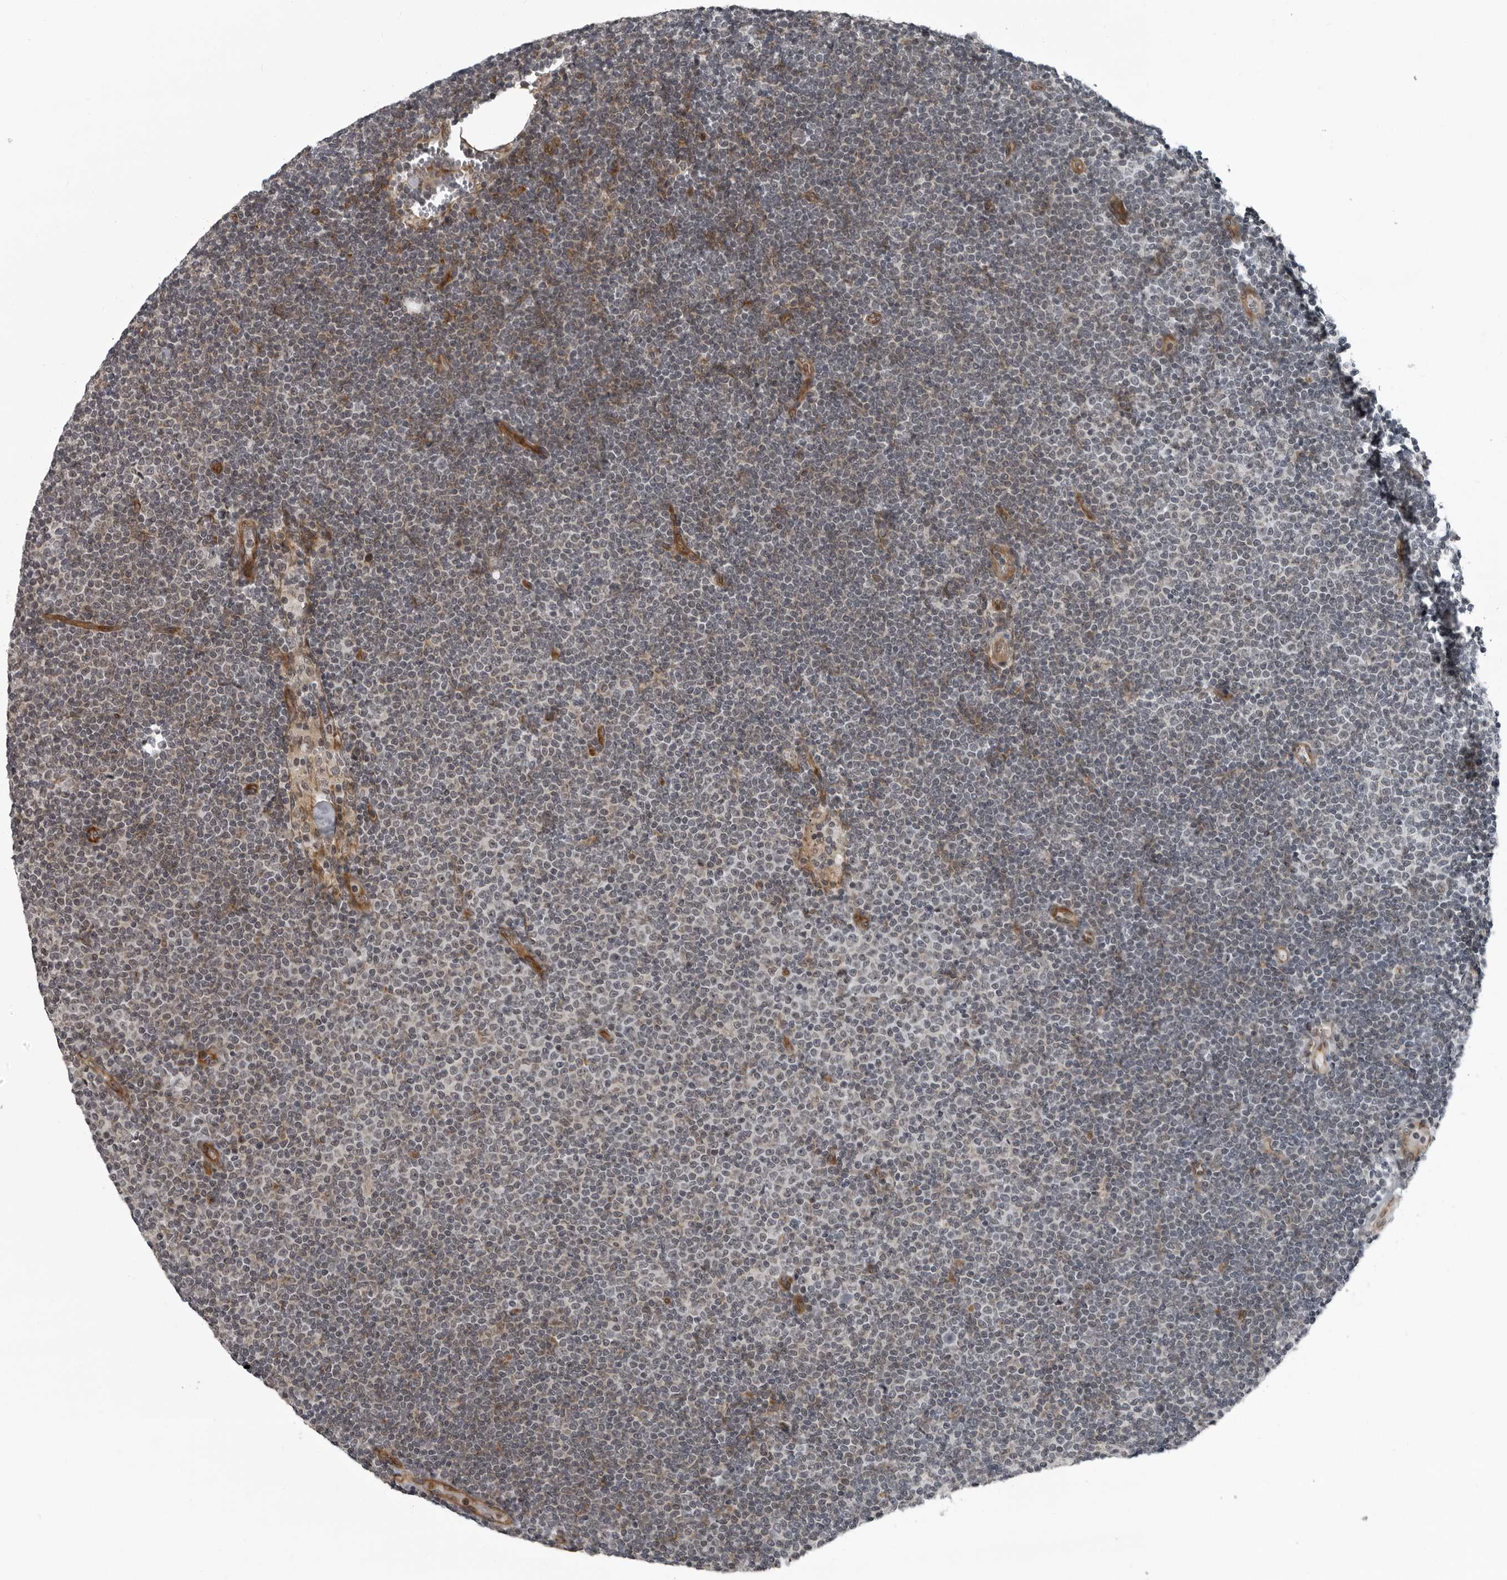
{"staining": {"intensity": "weak", "quantity": "<25%", "location": "nuclear"}, "tissue": "lymphoma", "cell_type": "Tumor cells", "image_type": "cancer", "snomed": [{"axis": "morphology", "description": "Malignant lymphoma, non-Hodgkin's type, Low grade"}, {"axis": "topography", "description": "Lymph node"}], "caption": "An image of malignant lymphoma, non-Hodgkin's type (low-grade) stained for a protein demonstrates no brown staining in tumor cells.", "gene": "FAM102B", "patient": {"sex": "female", "age": 53}}